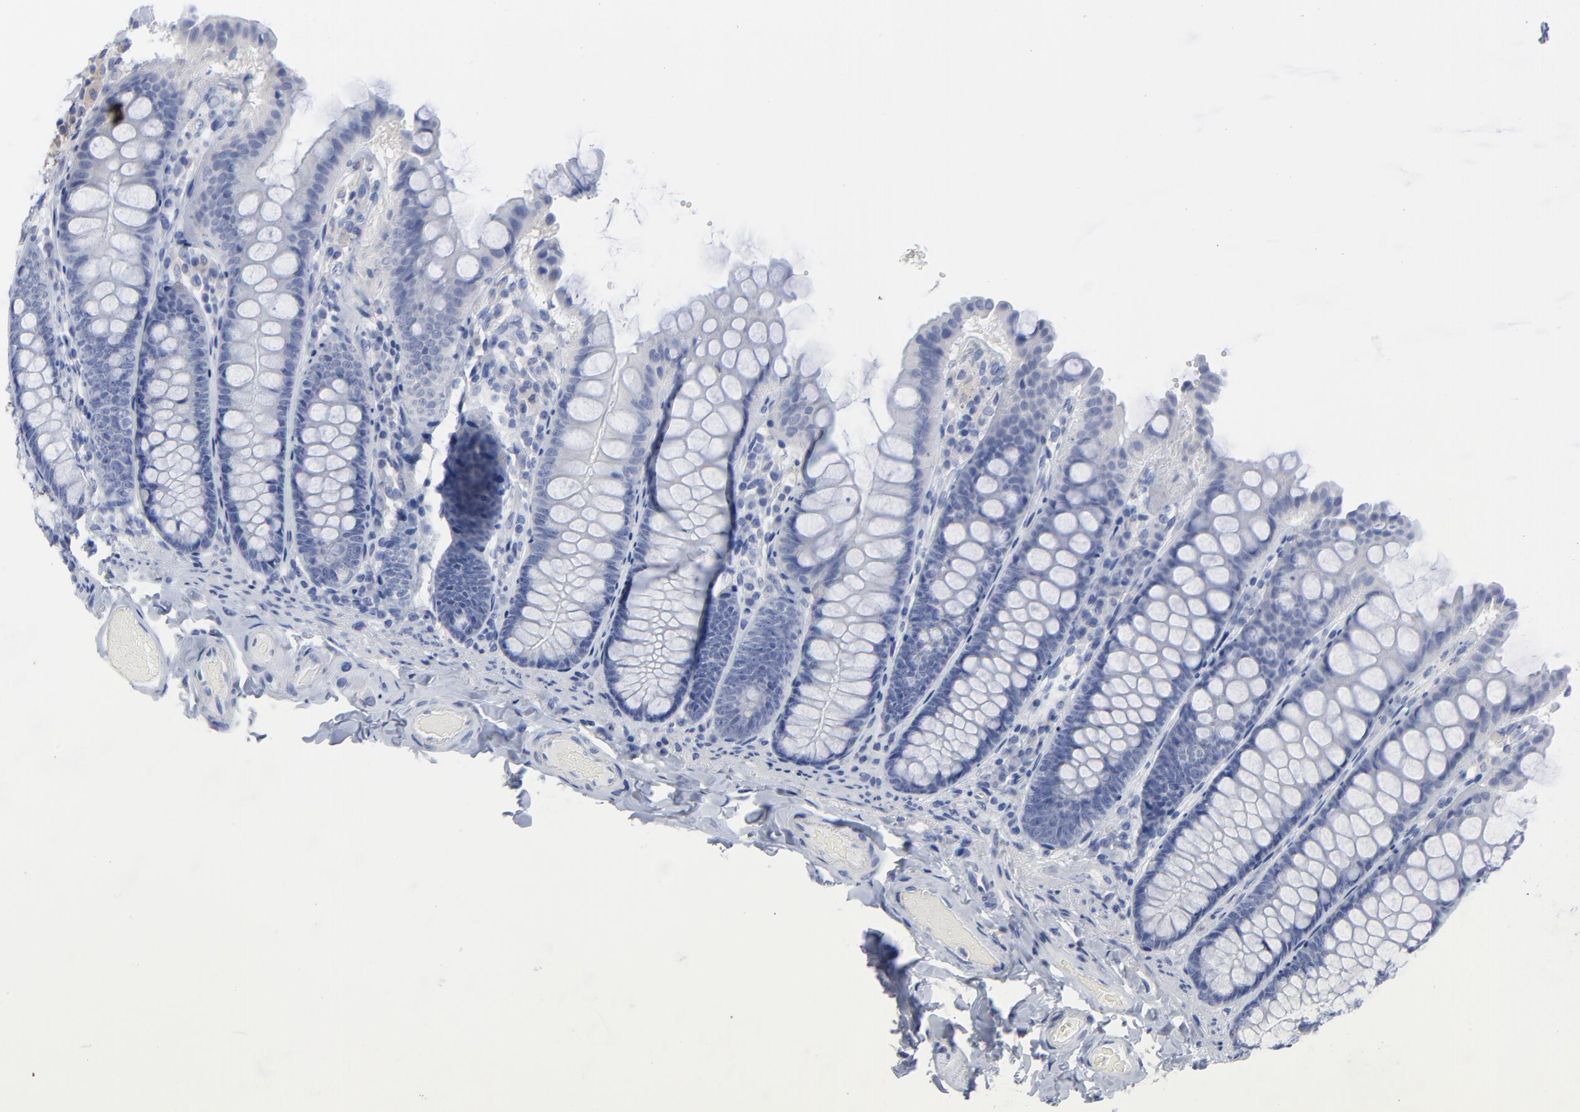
{"staining": {"intensity": "negative", "quantity": "none", "location": "none"}, "tissue": "colon", "cell_type": "Endothelial cells", "image_type": "normal", "snomed": [{"axis": "morphology", "description": "Normal tissue, NOS"}, {"axis": "topography", "description": "Colon"}], "caption": "Immunohistochemical staining of benign human colon demonstrates no significant expression in endothelial cells.", "gene": "CLEC4G", "patient": {"sex": "female", "age": 61}}